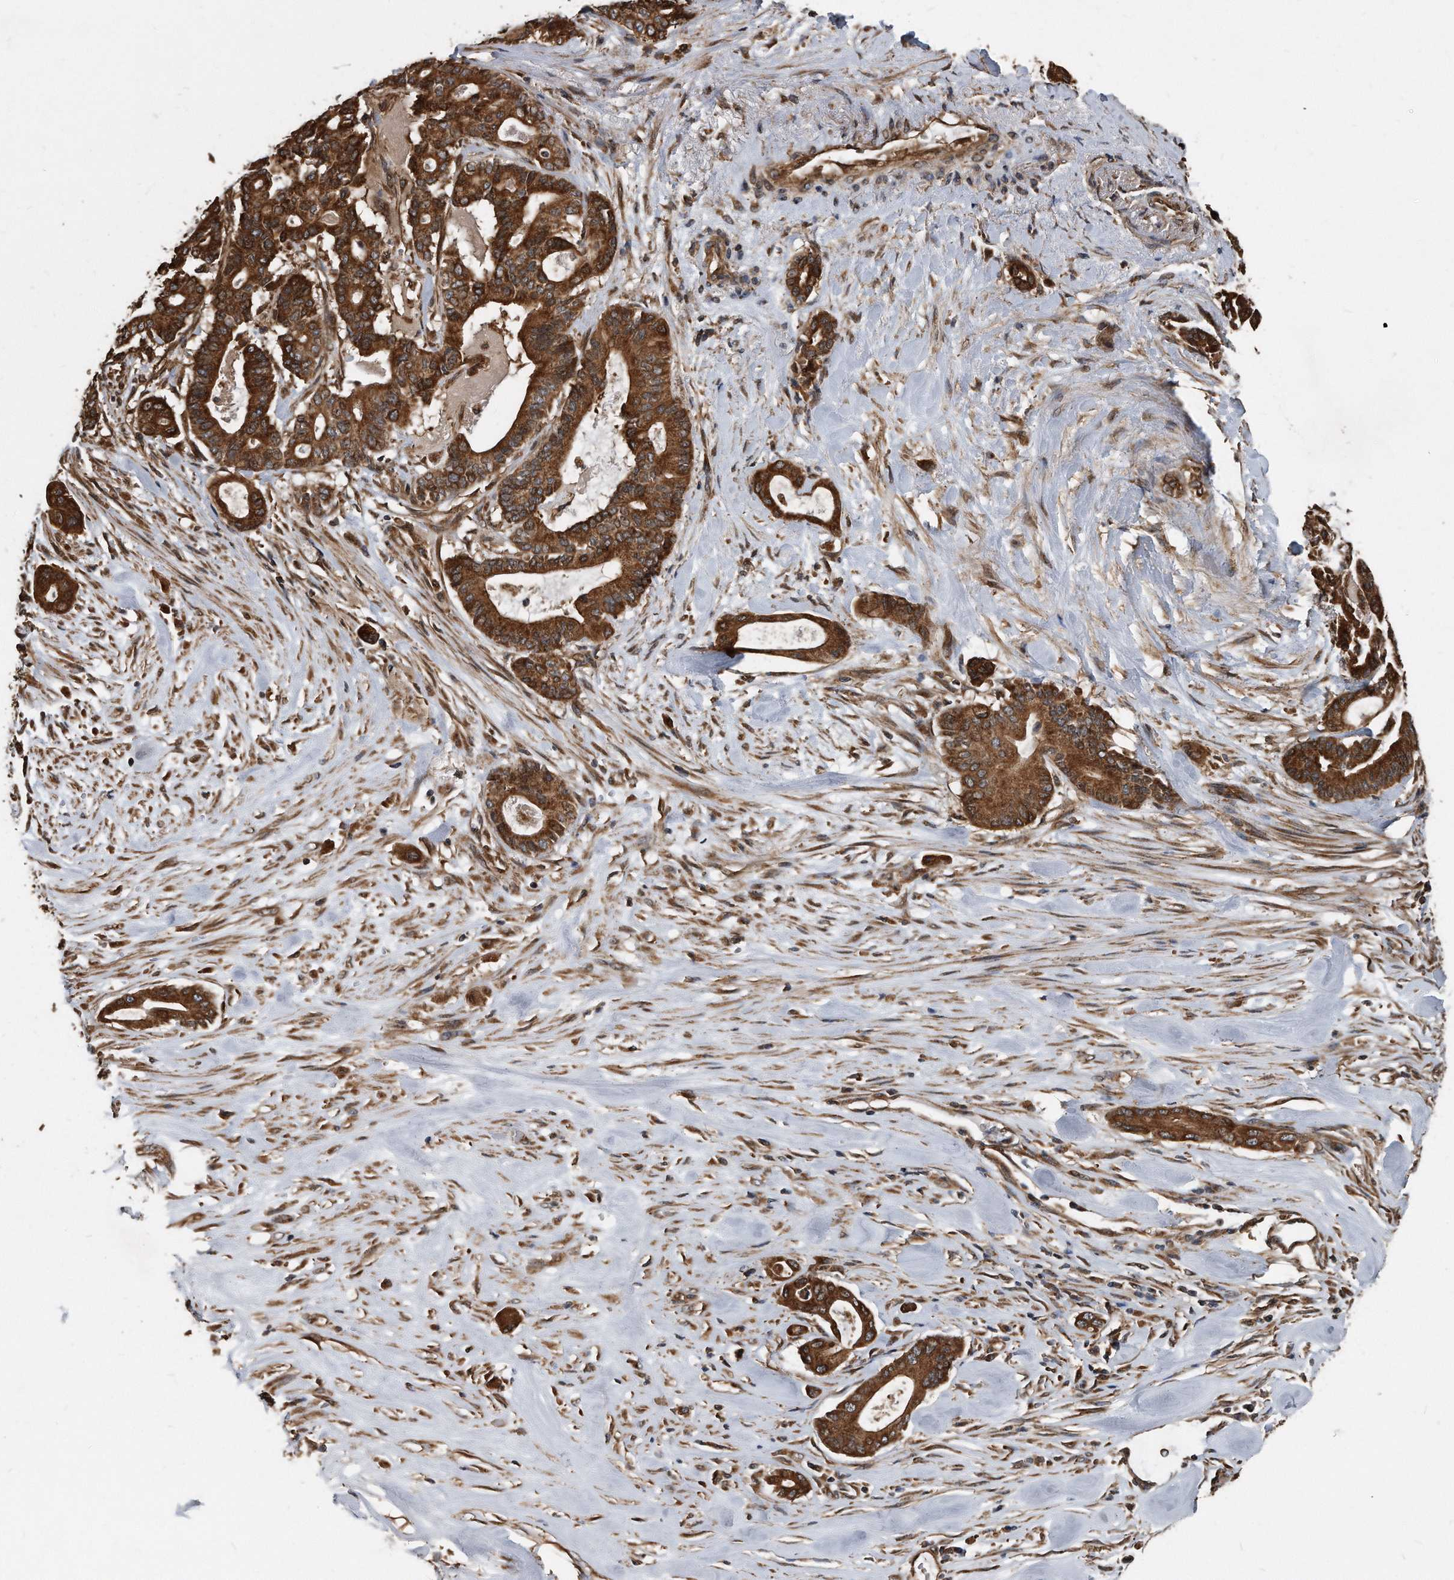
{"staining": {"intensity": "strong", "quantity": ">75%", "location": "cytoplasmic/membranous"}, "tissue": "pancreatic cancer", "cell_type": "Tumor cells", "image_type": "cancer", "snomed": [{"axis": "morphology", "description": "Adenocarcinoma, NOS"}, {"axis": "topography", "description": "Pancreas"}], "caption": "A high-resolution image shows immunohistochemistry (IHC) staining of adenocarcinoma (pancreatic), which exhibits strong cytoplasmic/membranous expression in about >75% of tumor cells.", "gene": "FAM136A", "patient": {"sex": "male", "age": 63}}